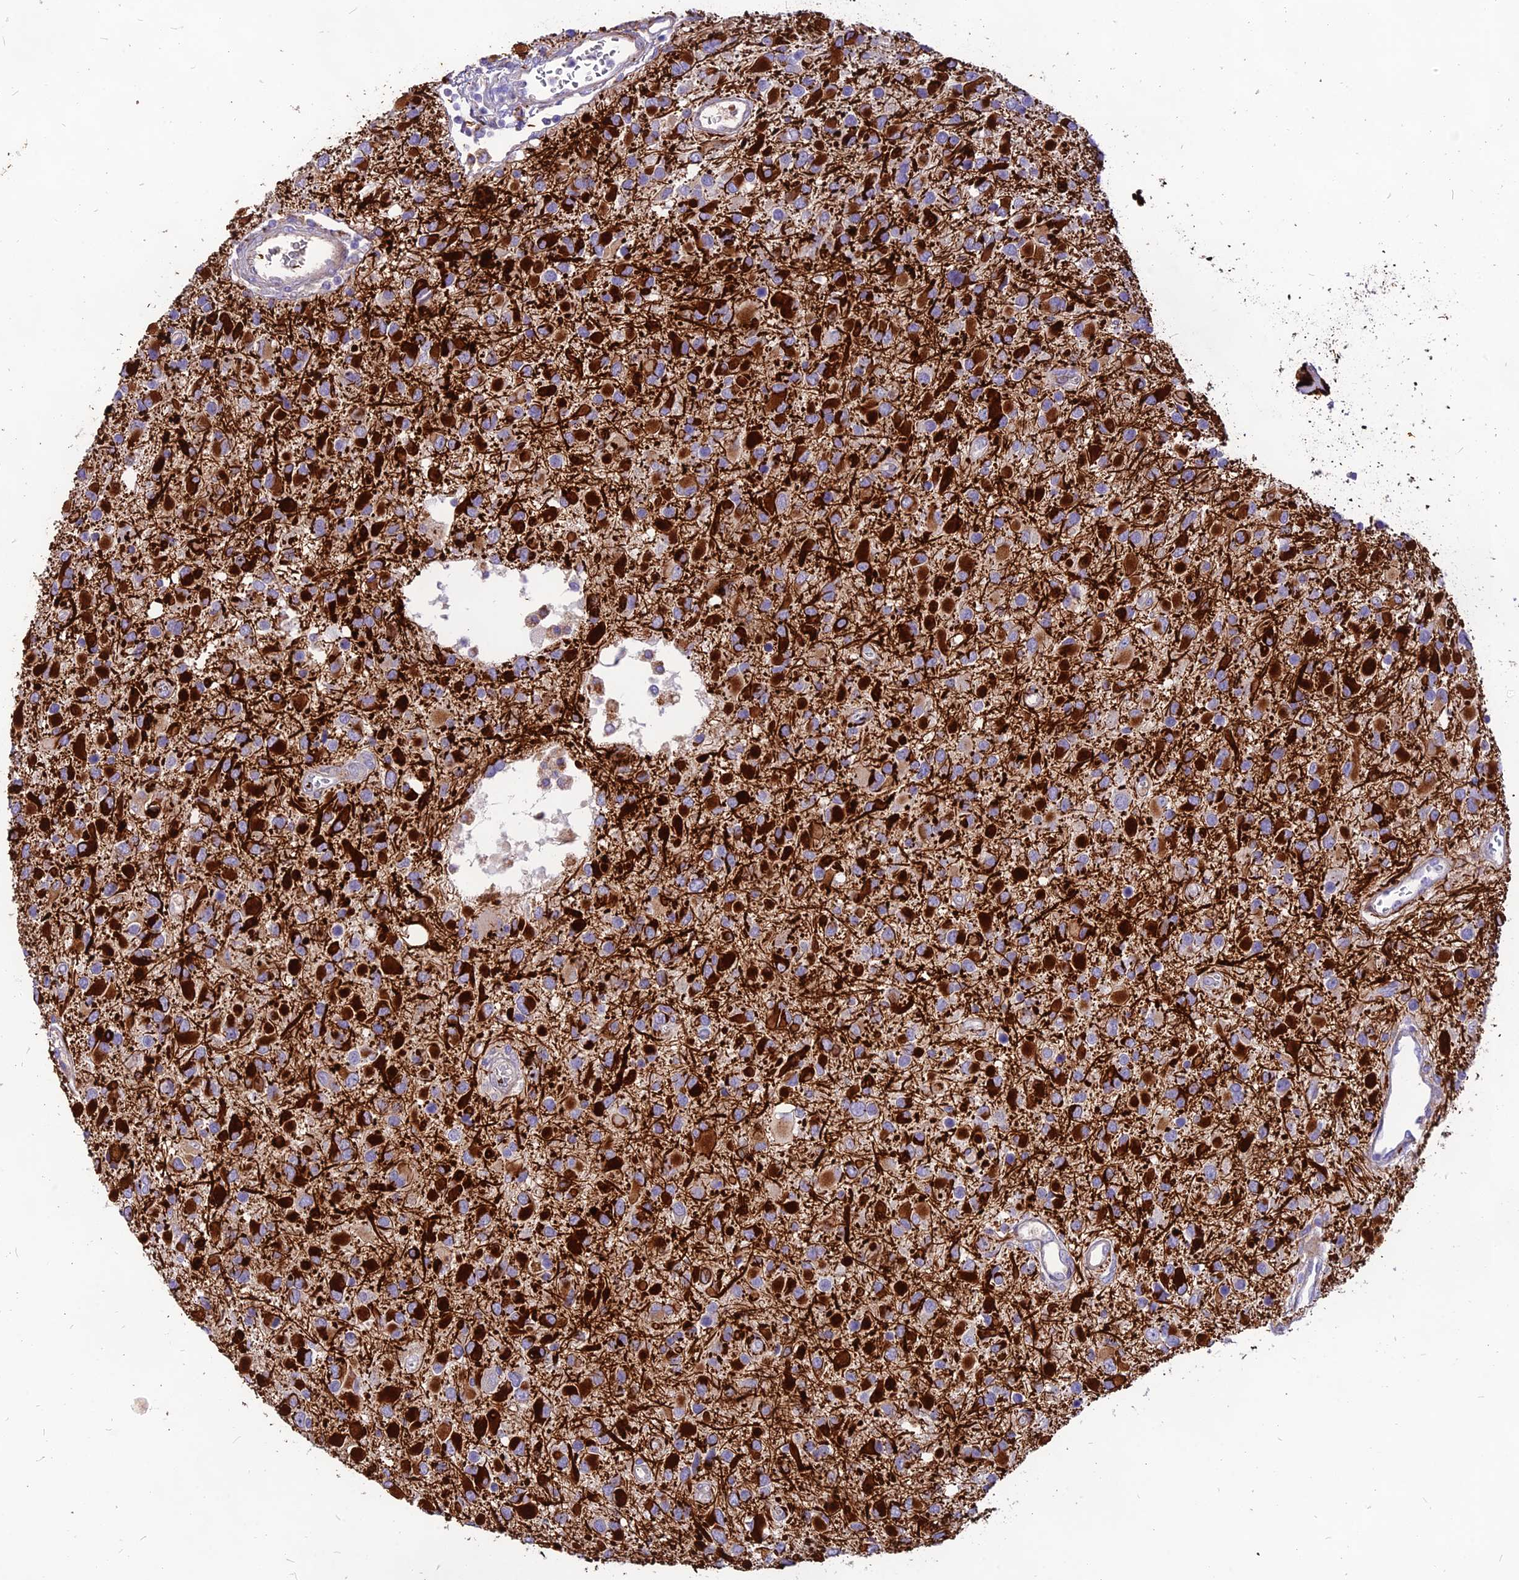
{"staining": {"intensity": "strong", "quantity": "<25%", "location": "cytoplasmic/membranous"}, "tissue": "glioma", "cell_type": "Tumor cells", "image_type": "cancer", "snomed": [{"axis": "morphology", "description": "Glioma, malignant, High grade"}, {"axis": "topography", "description": "Brain"}], "caption": "There is medium levels of strong cytoplasmic/membranous positivity in tumor cells of malignant high-grade glioma, as demonstrated by immunohistochemical staining (brown color).", "gene": "RIMOC1", "patient": {"sex": "male", "age": 53}}